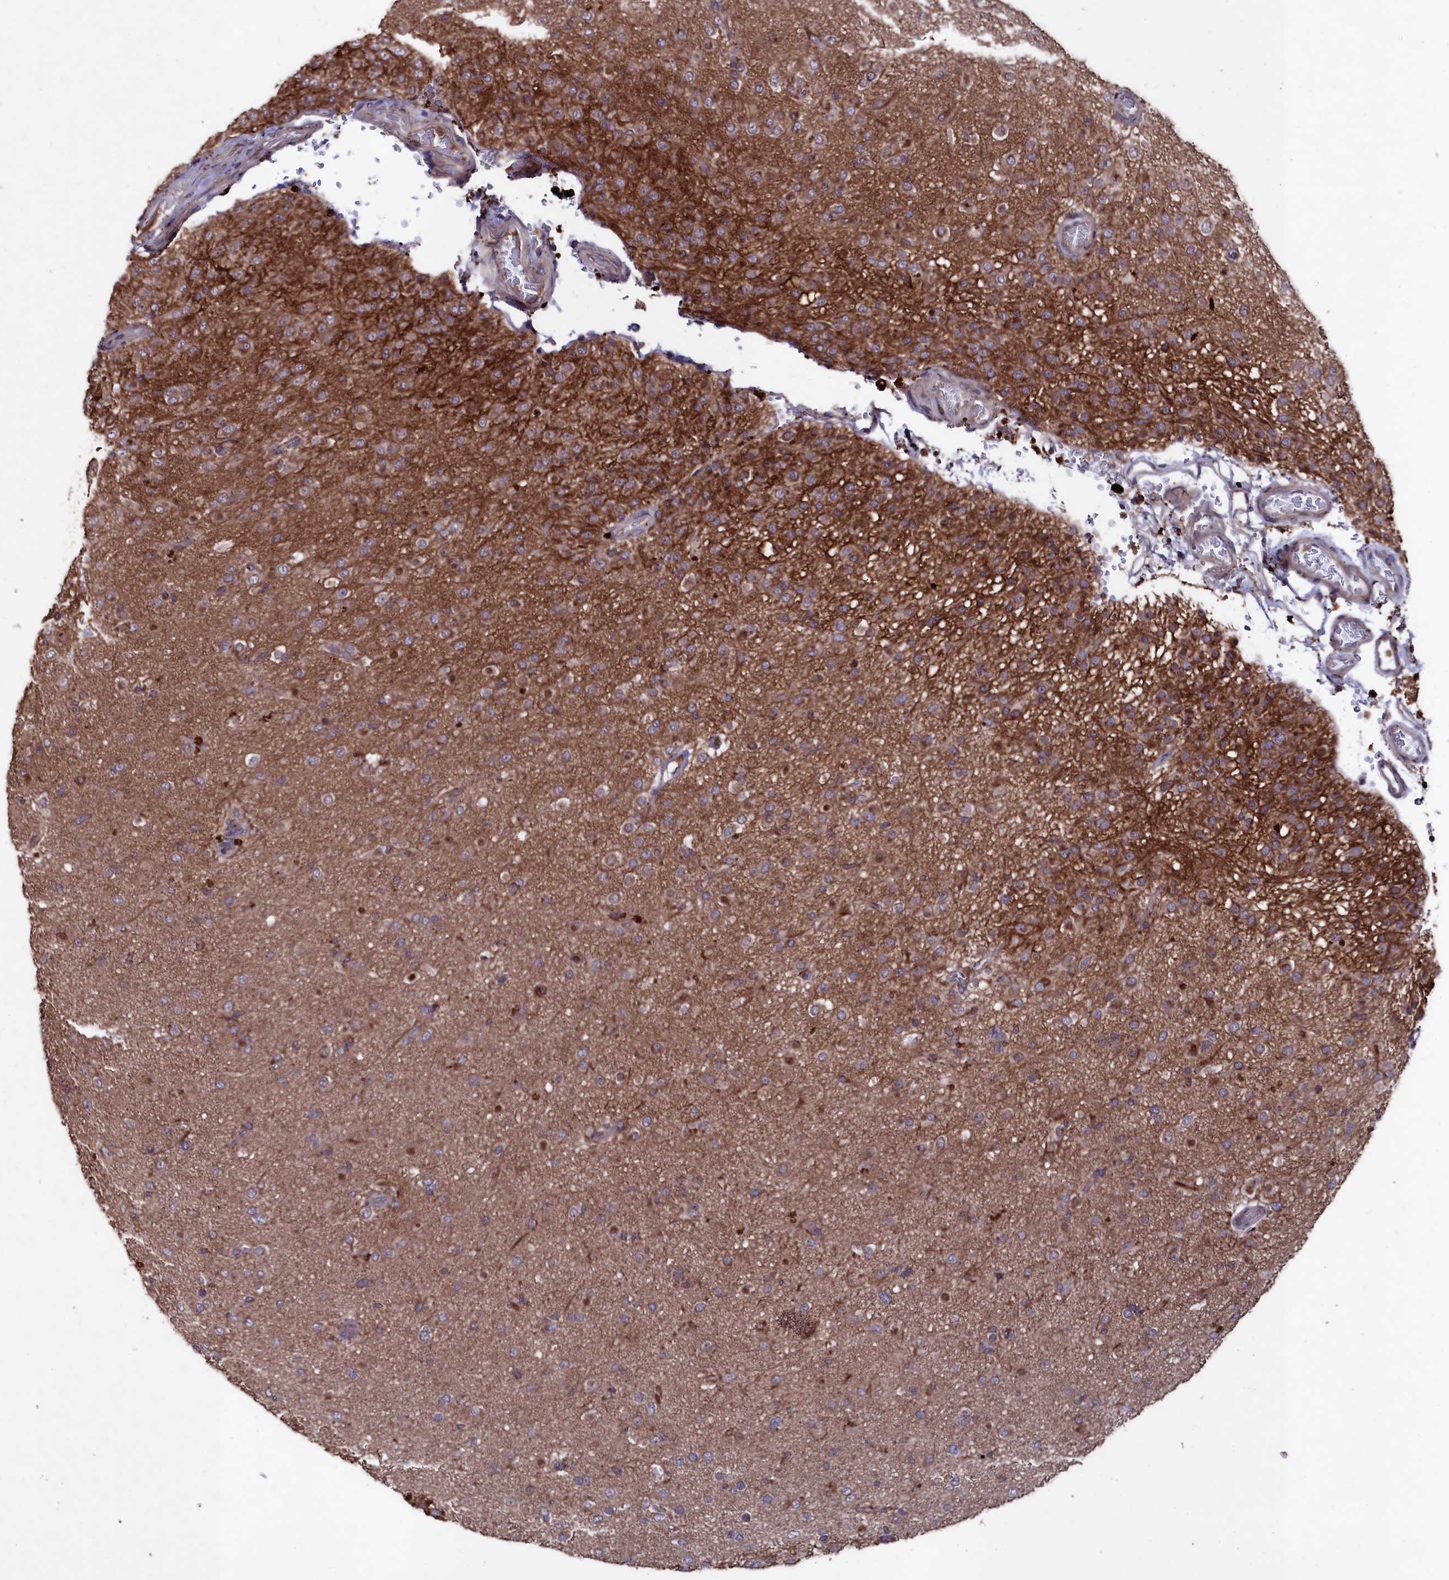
{"staining": {"intensity": "weak", "quantity": ">75%", "location": "cytoplasmic/membranous"}, "tissue": "glioma", "cell_type": "Tumor cells", "image_type": "cancer", "snomed": [{"axis": "morphology", "description": "Glioma, malignant, Low grade"}, {"axis": "topography", "description": "Brain"}], "caption": "An IHC histopathology image of neoplastic tissue is shown. Protein staining in brown highlights weak cytoplasmic/membranous positivity in glioma within tumor cells. Using DAB (3,3'-diaminobenzidine) (brown) and hematoxylin (blue) stains, captured at high magnification using brightfield microscopy.", "gene": "MYO1H", "patient": {"sex": "male", "age": 65}}